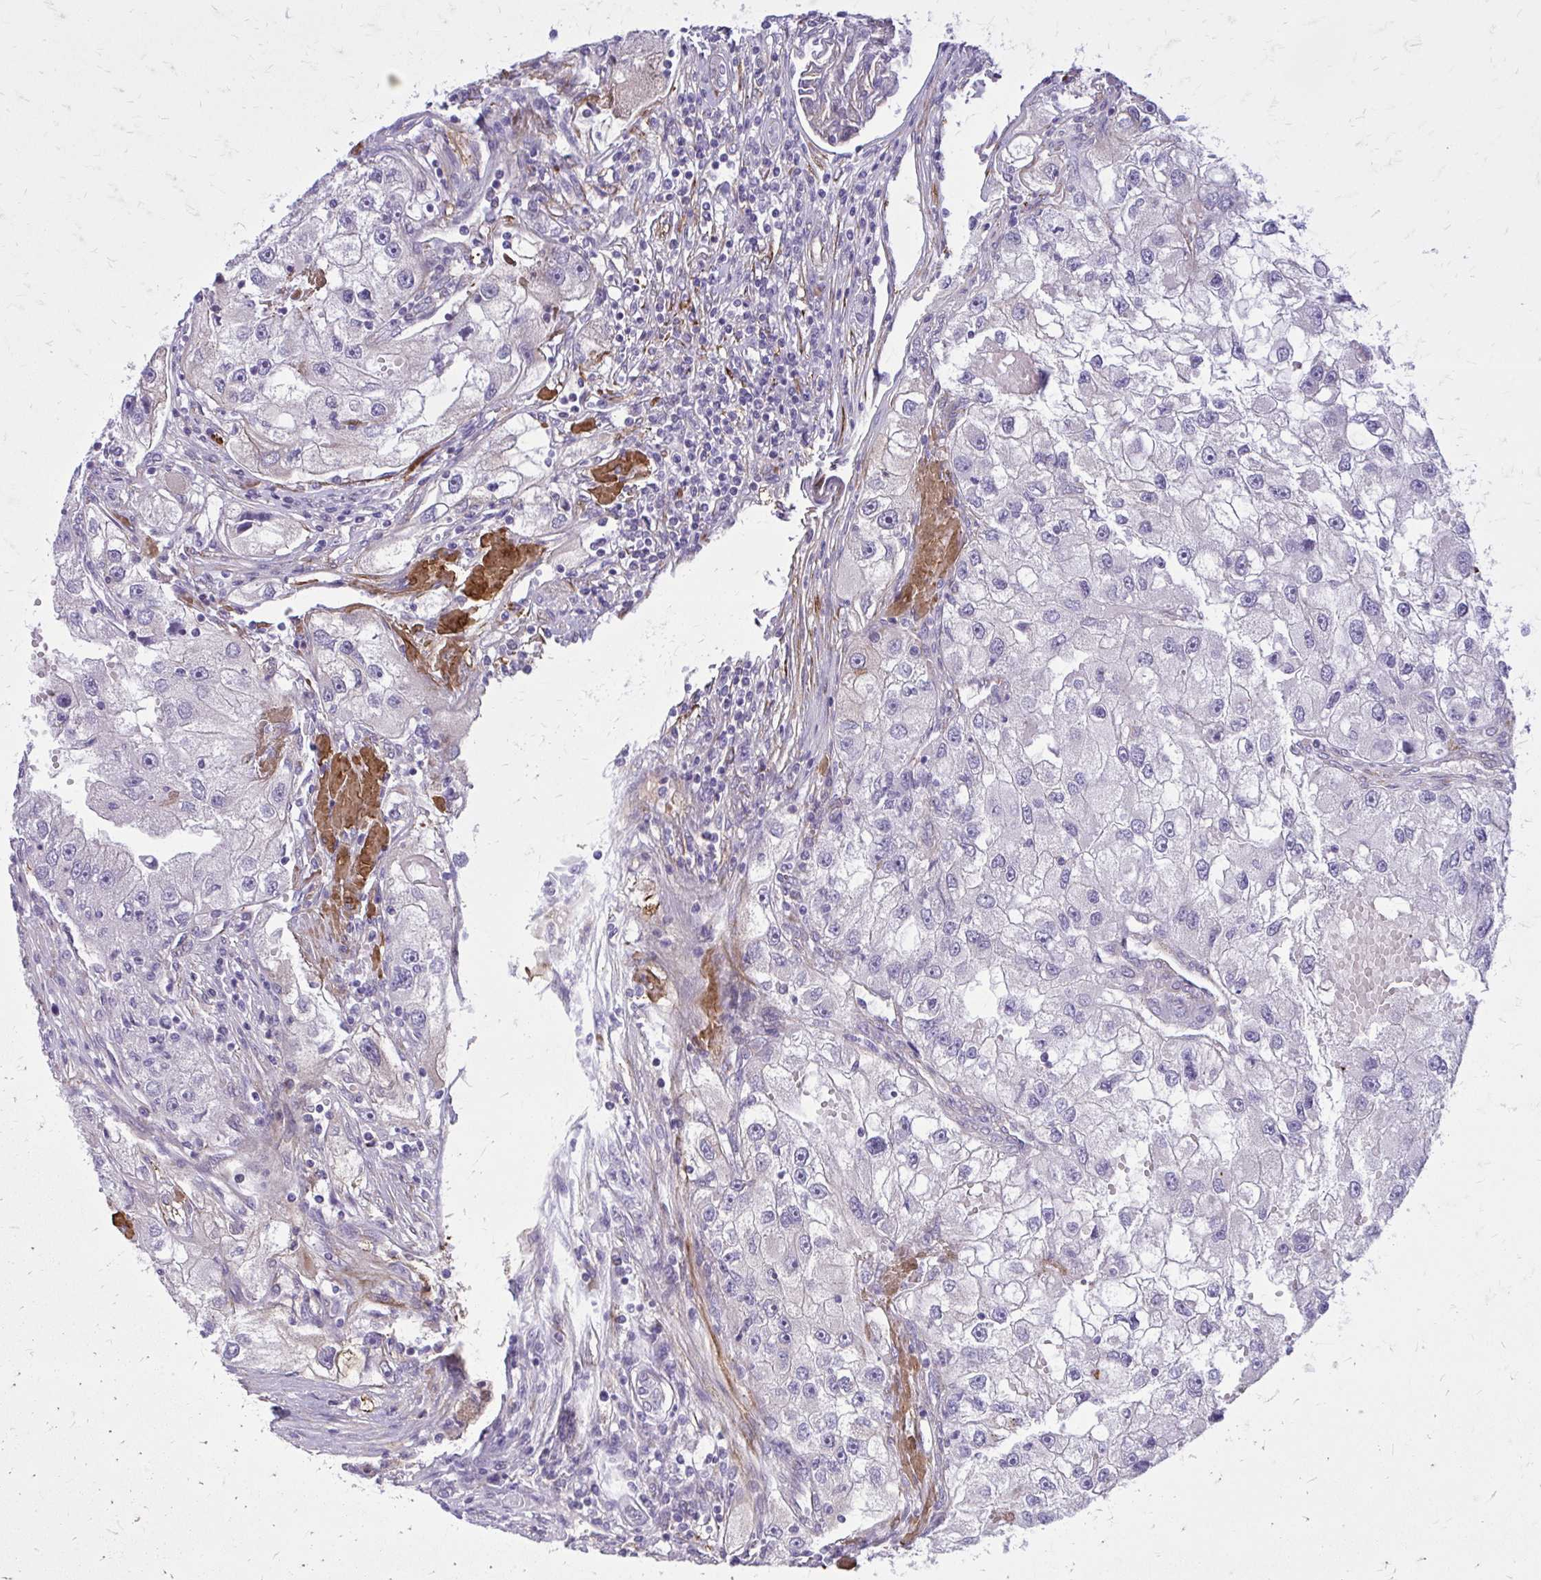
{"staining": {"intensity": "negative", "quantity": "none", "location": "none"}, "tissue": "renal cancer", "cell_type": "Tumor cells", "image_type": "cancer", "snomed": [{"axis": "morphology", "description": "Adenocarcinoma, NOS"}, {"axis": "topography", "description": "Kidney"}], "caption": "Histopathology image shows no significant protein expression in tumor cells of renal adenocarcinoma. (Brightfield microscopy of DAB (3,3'-diaminobenzidine) immunohistochemistry at high magnification).", "gene": "BEND5", "patient": {"sex": "male", "age": 63}}